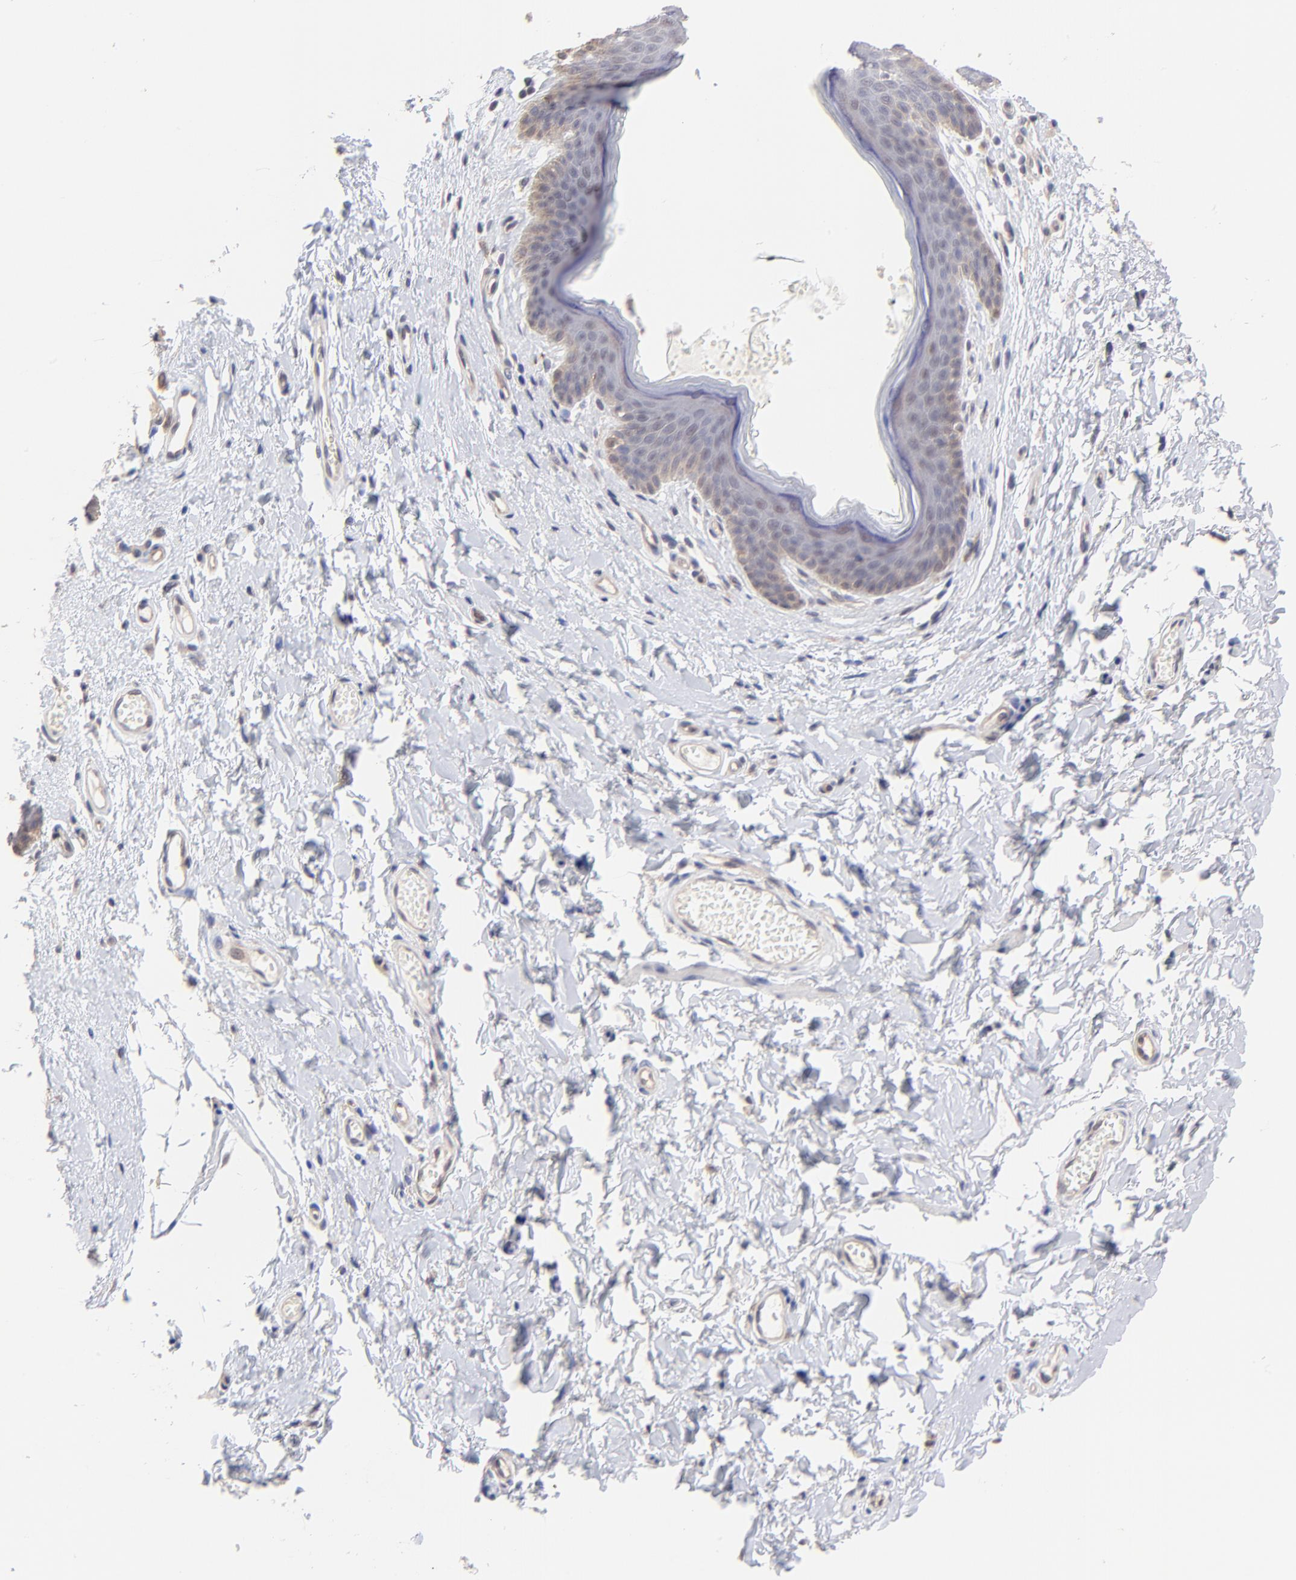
{"staining": {"intensity": "weak", "quantity": "25%-75%", "location": "cytoplasmic/membranous"}, "tissue": "skin", "cell_type": "Epidermal cells", "image_type": "normal", "snomed": [{"axis": "morphology", "description": "Normal tissue, NOS"}, {"axis": "morphology", "description": "Inflammation, NOS"}, {"axis": "topography", "description": "Vulva"}], "caption": "An IHC image of normal tissue is shown. Protein staining in brown highlights weak cytoplasmic/membranous positivity in skin within epidermal cells.", "gene": "ZNF747", "patient": {"sex": "female", "age": 84}}